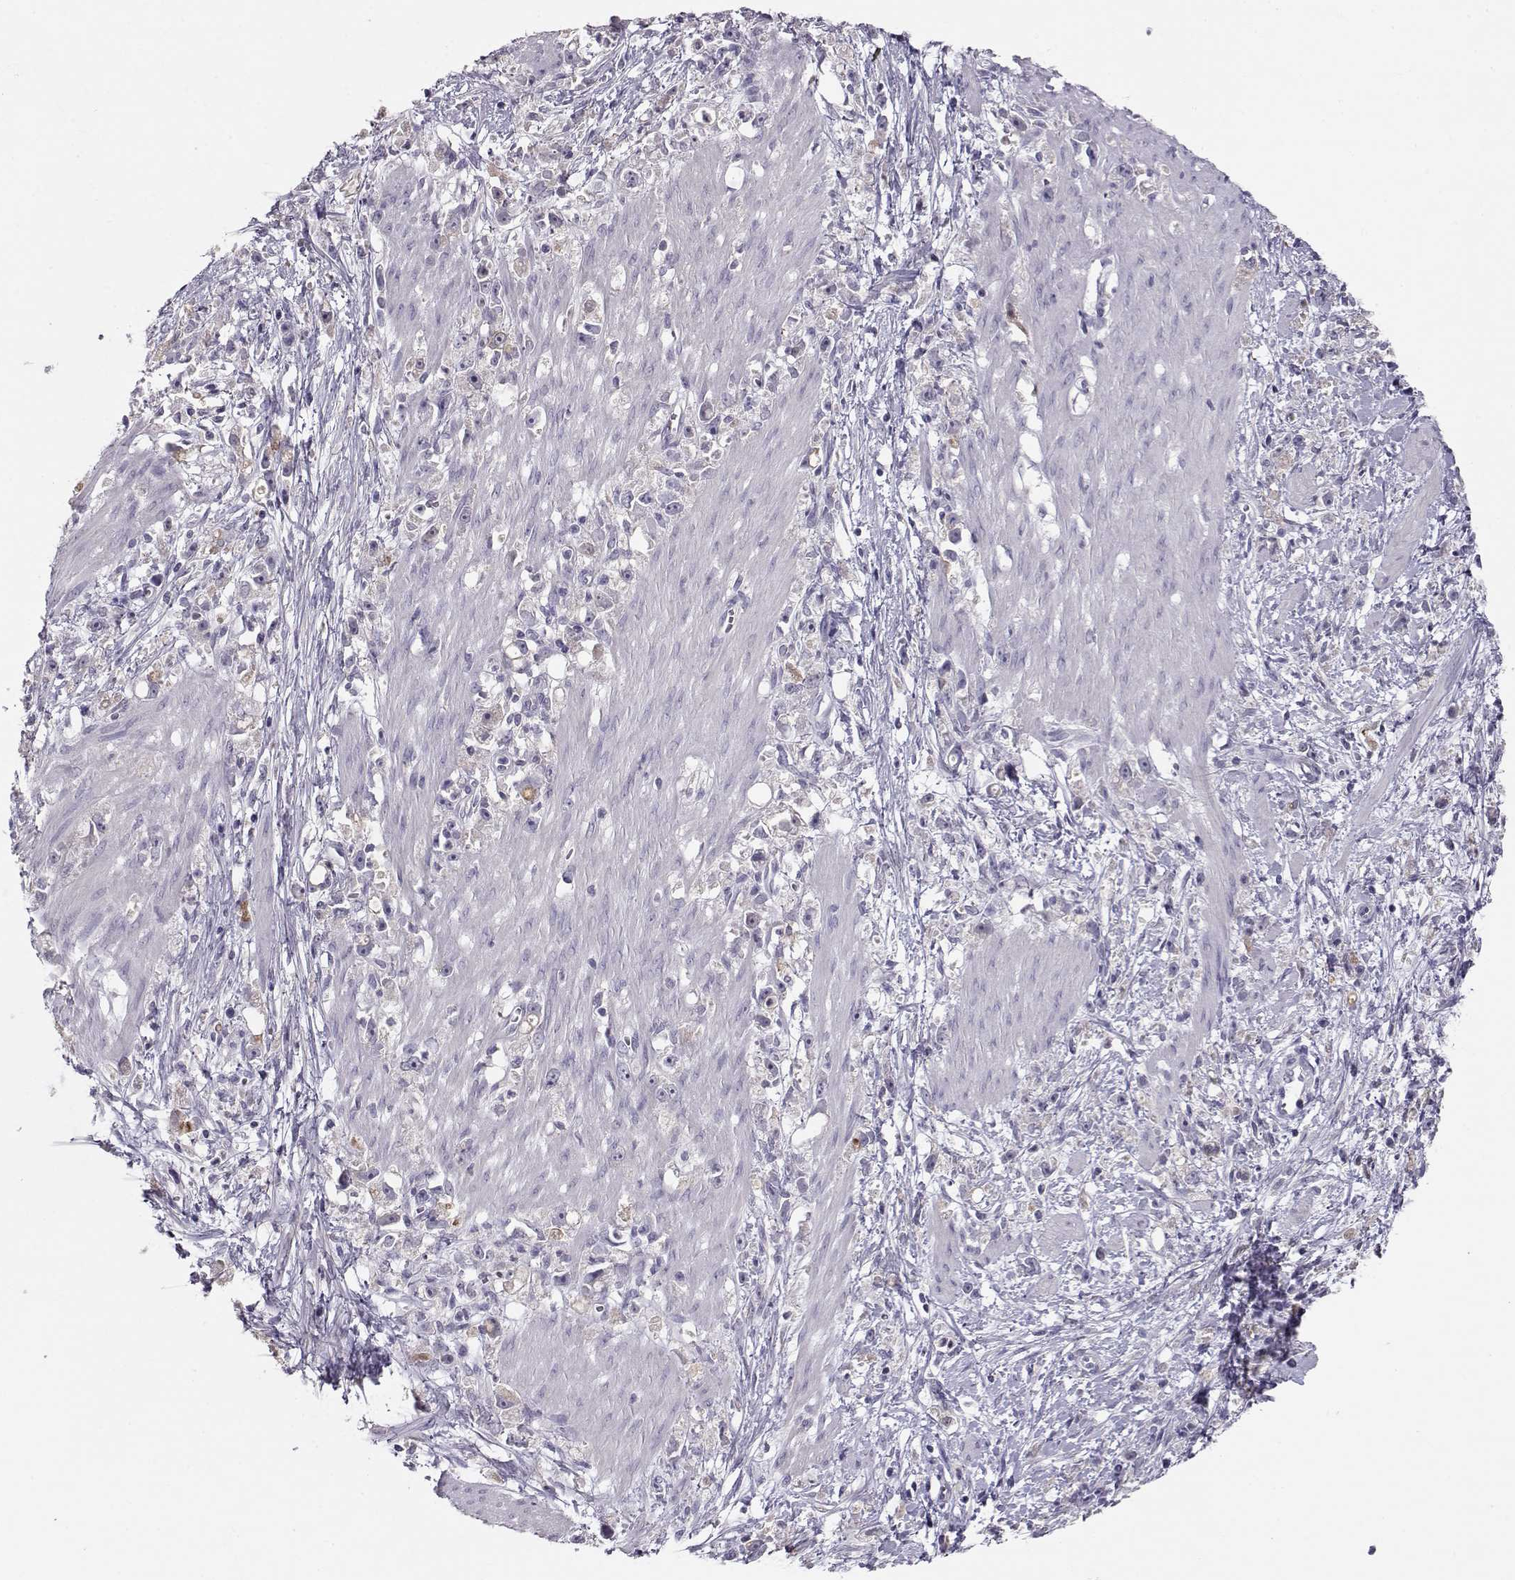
{"staining": {"intensity": "negative", "quantity": "none", "location": "none"}, "tissue": "stomach cancer", "cell_type": "Tumor cells", "image_type": "cancer", "snomed": [{"axis": "morphology", "description": "Adenocarcinoma, NOS"}, {"axis": "topography", "description": "Stomach"}], "caption": "This photomicrograph is of adenocarcinoma (stomach) stained with immunohistochemistry (IHC) to label a protein in brown with the nuclei are counter-stained blue. There is no staining in tumor cells. (Immunohistochemistry (ihc), brightfield microscopy, high magnification).", "gene": "GRK1", "patient": {"sex": "female", "age": 59}}